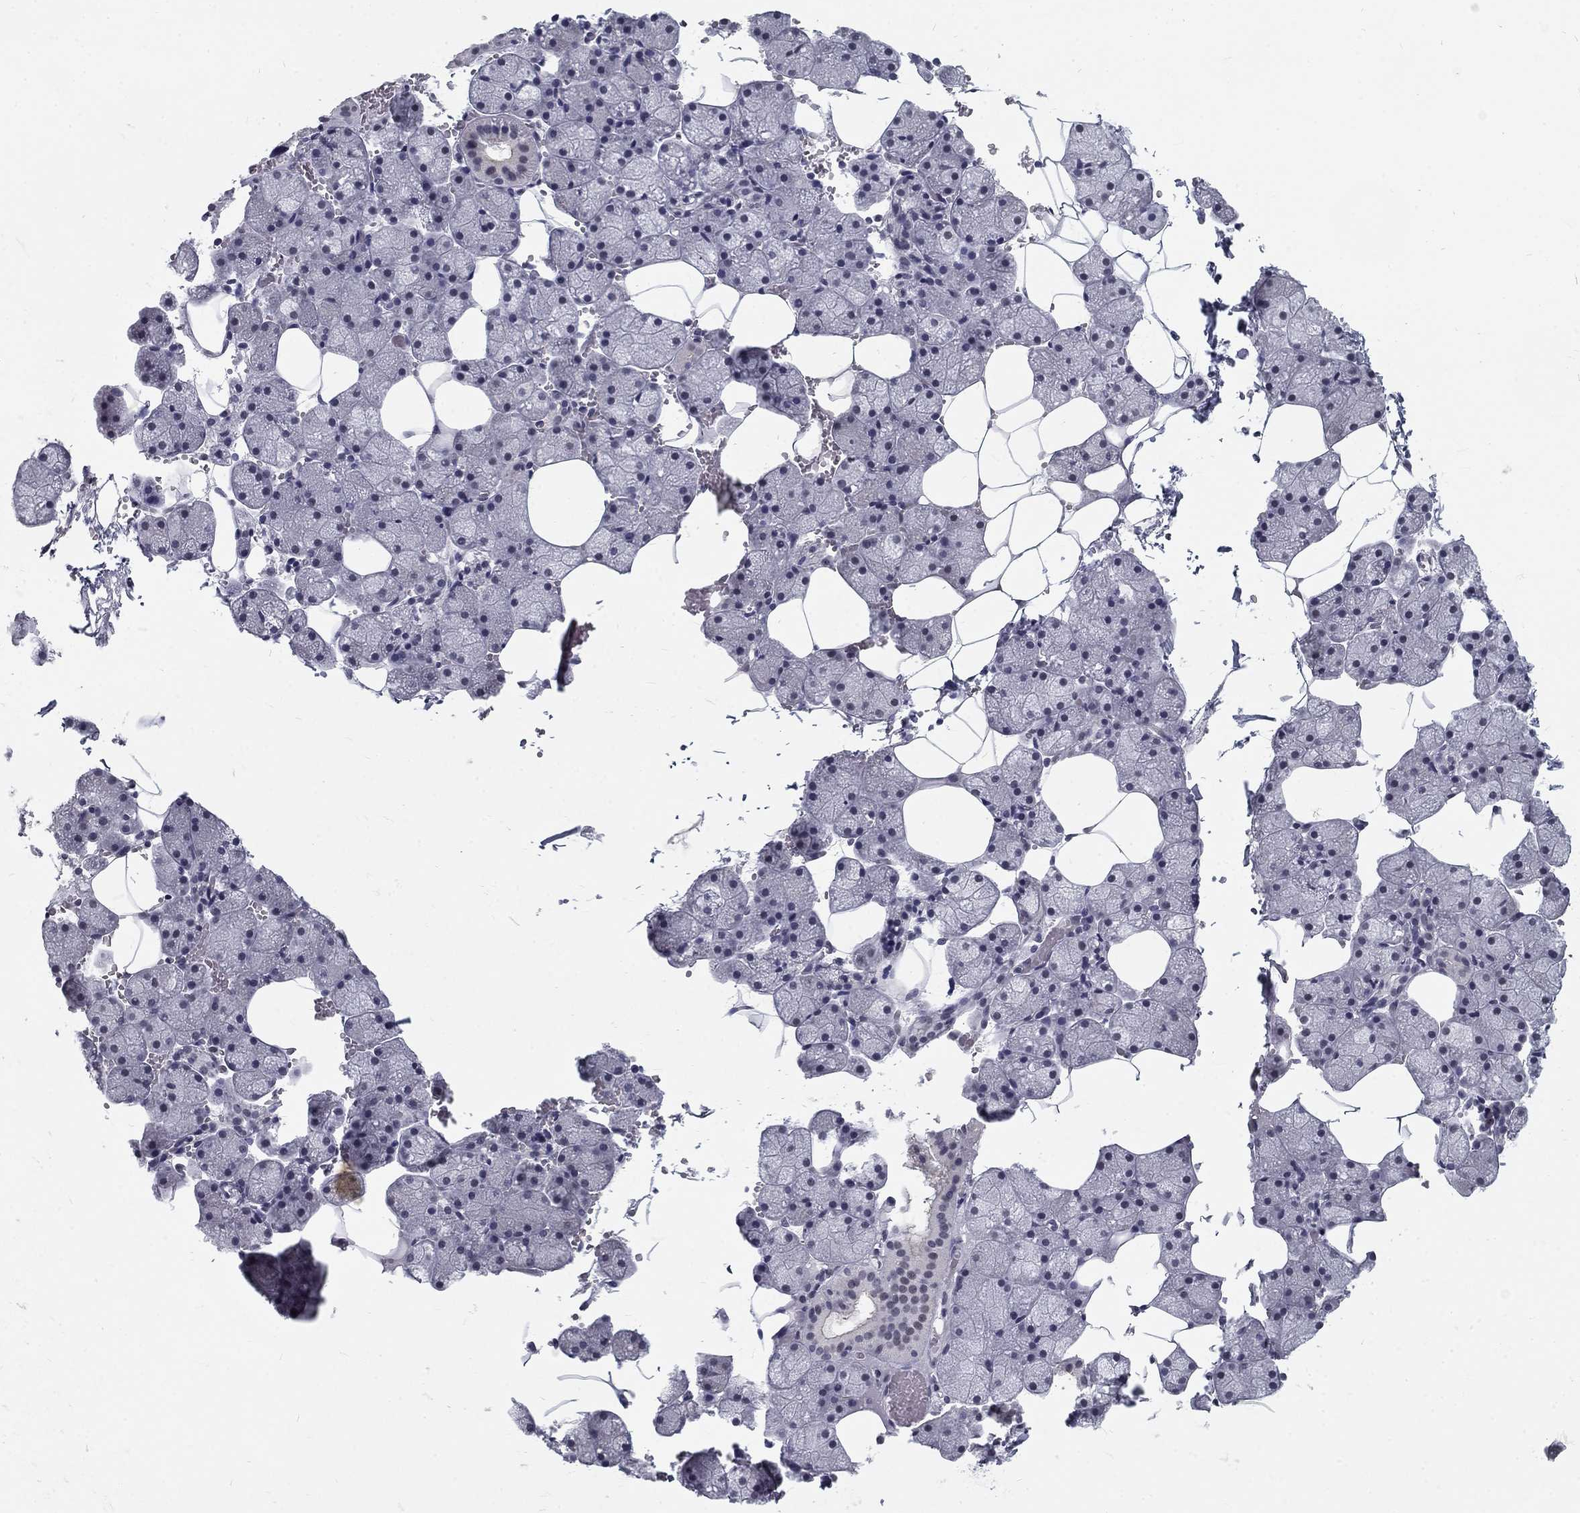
{"staining": {"intensity": "strong", "quantity": "<25%", "location": "cytoplasmic/membranous"}, "tissue": "salivary gland", "cell_type": "Glandular cells", "image_type": "normal", "snomed": [{"axis": "morphology", "description": "Normal tissue, NOS"}, {"axis": "topography", "description": "Salivary gland"}], "caption": "Immunohistochemical staining of normal salivary gland reveals strong cytoplasmic/membranous protein expression in approximately <25% of glandular cells. The protein is shown in brown color, while the nuclei are stained blue.", "gene": "SNORC", "patient": {"sex": "male", "age": 38}}